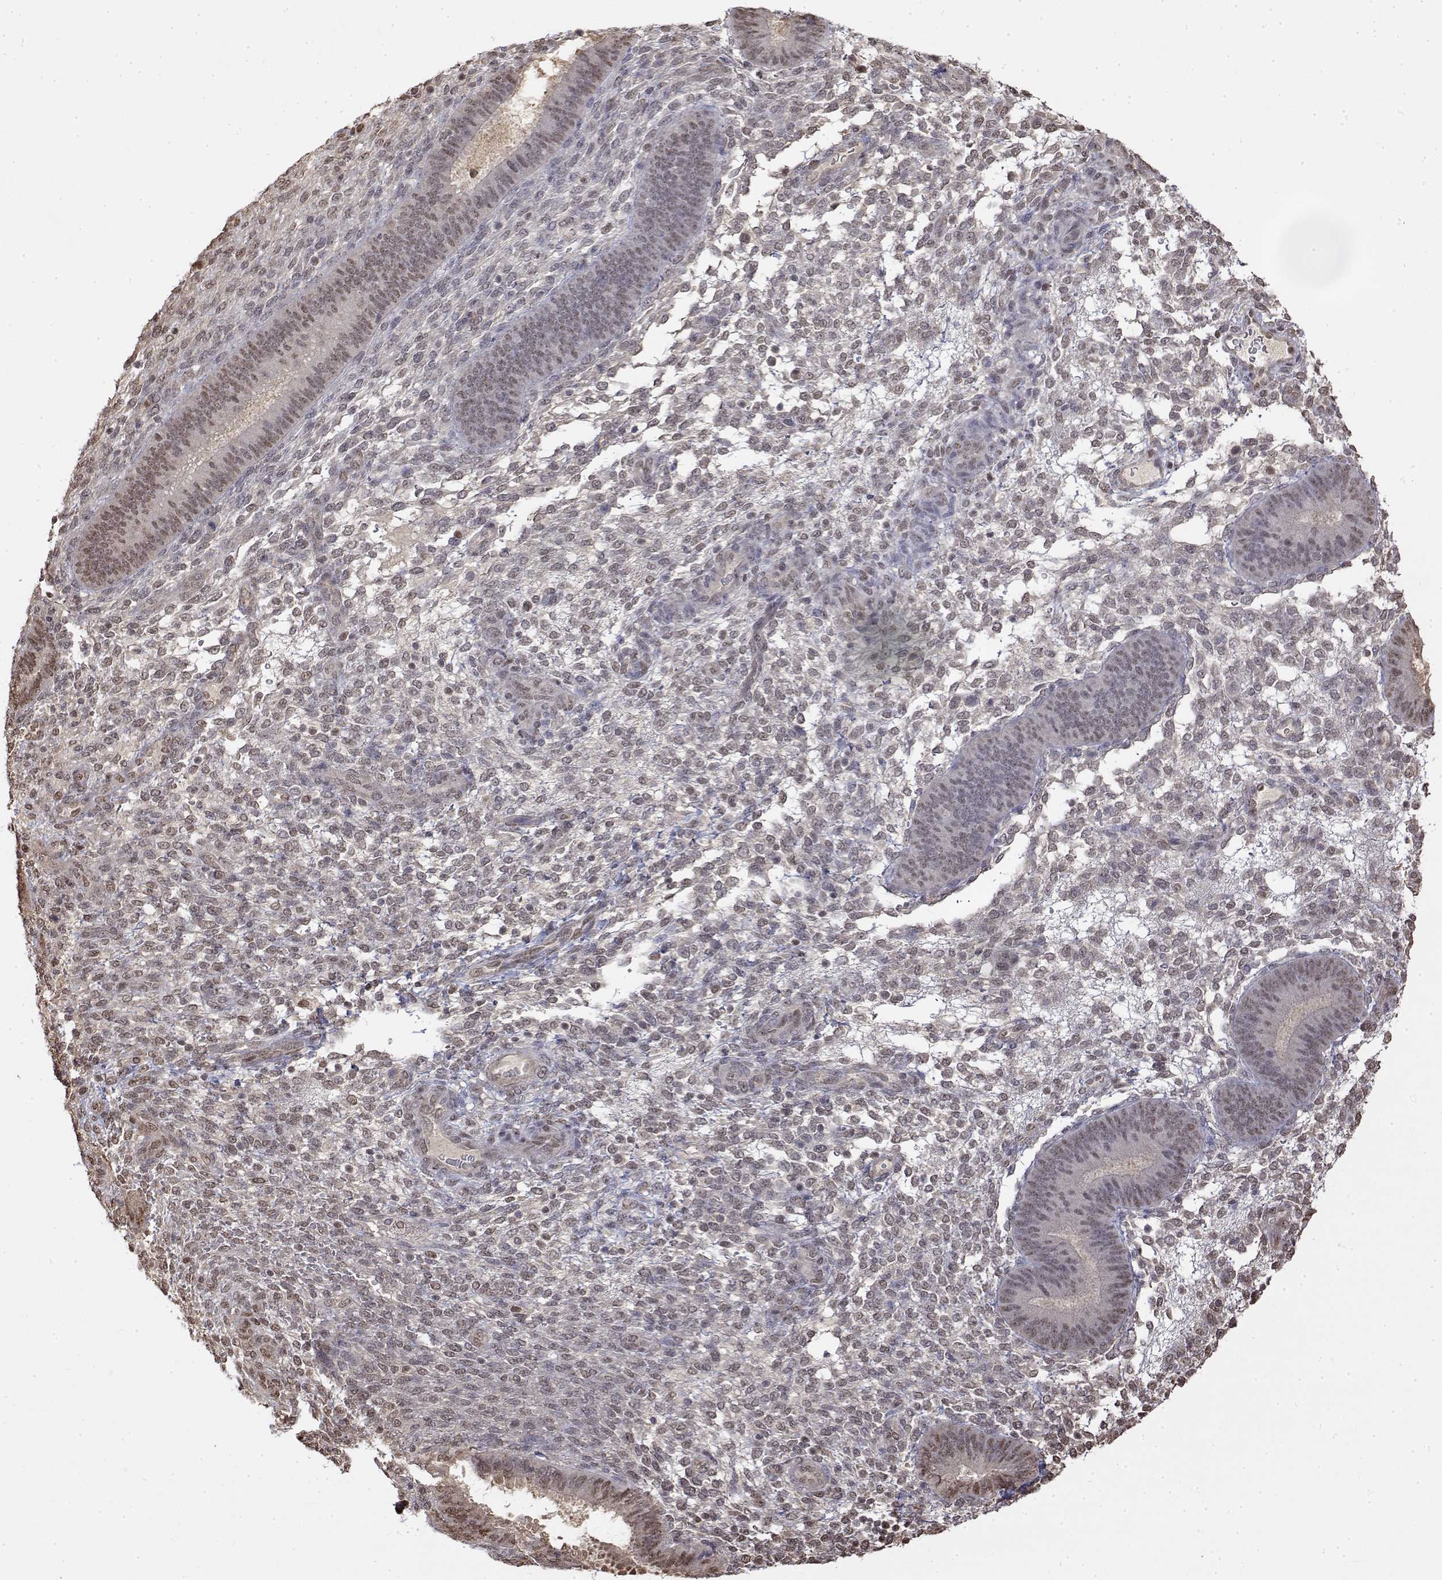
{"staining": {"intensity": "weak", "quantity": ">75%", "location": "nuclear"}, "tissue": "endometrium", "cell_type": "Cells in endometrial stroma", "image_type": "normal", "snomed": [{"axis": "morphology", "description": "Normal tissue, NOS"}, {"axis": "topography", "description": "Endometrium"}], "caption": "The histopathology image displays immunohistochemical staining of benign endometrium. There is weak nuclear positivity is present in approximately >75% of cells in endometrial stroma.", "gene": "TPI1", "patient": {"sex": "female", "age": 39}}